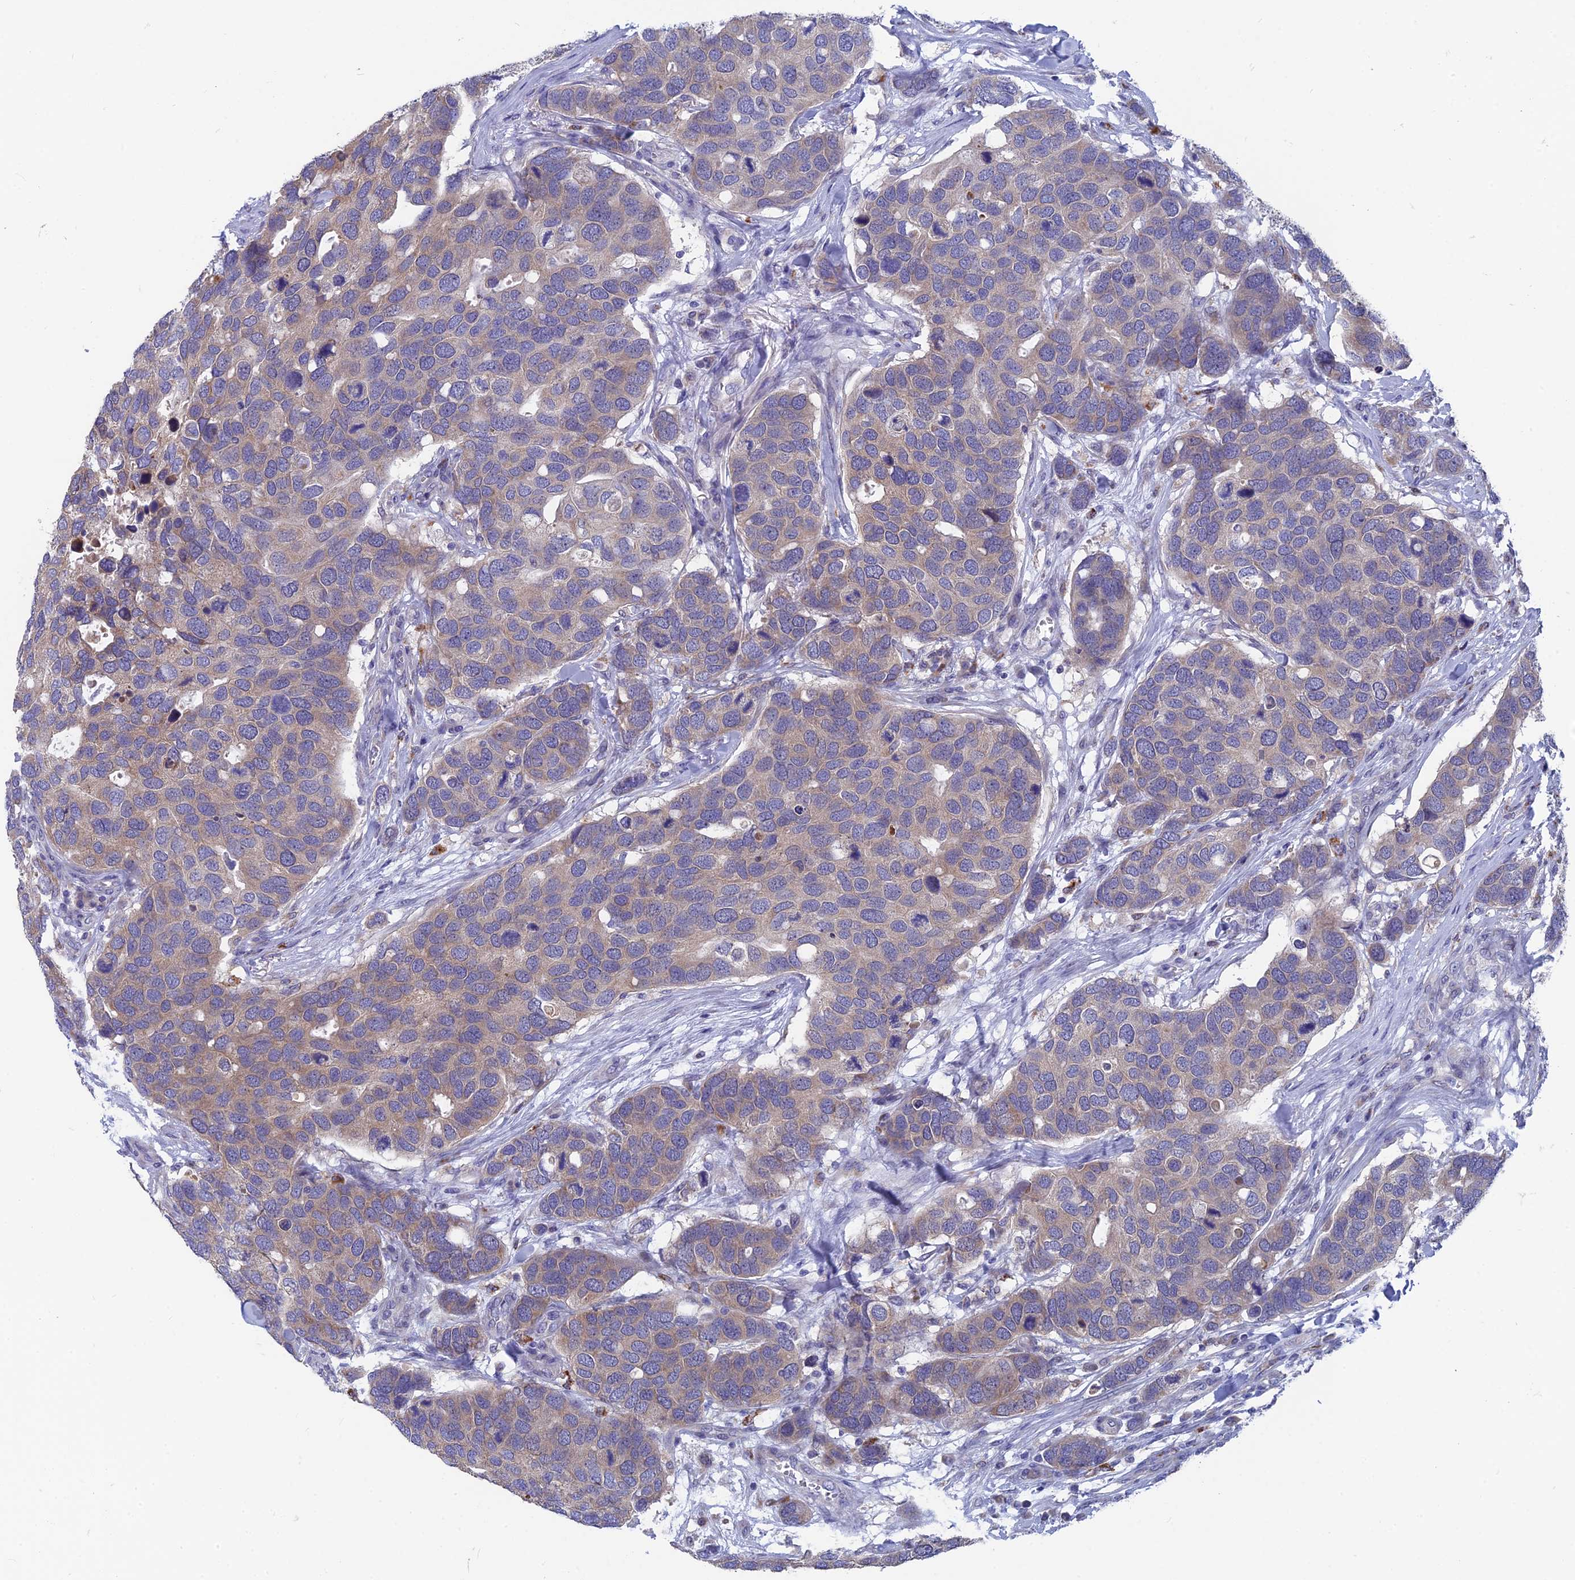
{"staining": {"intensity": "weak", "quantity": "25%-75%", "location": "cytoplasmic/membranous"}, "tissue": "breast cancer", "cell_type": "Tumor cells", "image_type": "cancer", "snomed": [{"axis": "morphology", "description": "Duct carcinoma"}, {"axis": "topography", "description": "Breast"}], "caption": "Immunohistochemistry (IHC) of human breast cancer (infiltrating ductal carcinoma) displays low levels of weak cytoplasmic/membranous staining in approximately 25%-75% of tumor cells. The protein of interest is stained brown, and the nuclei are stained in blue (DAB (3,3'-diaminobenzidine) IHC with brightfield microscopy, high magnification).", "gene": "AK4", "patient": {"sex": "female", "age": 83}}